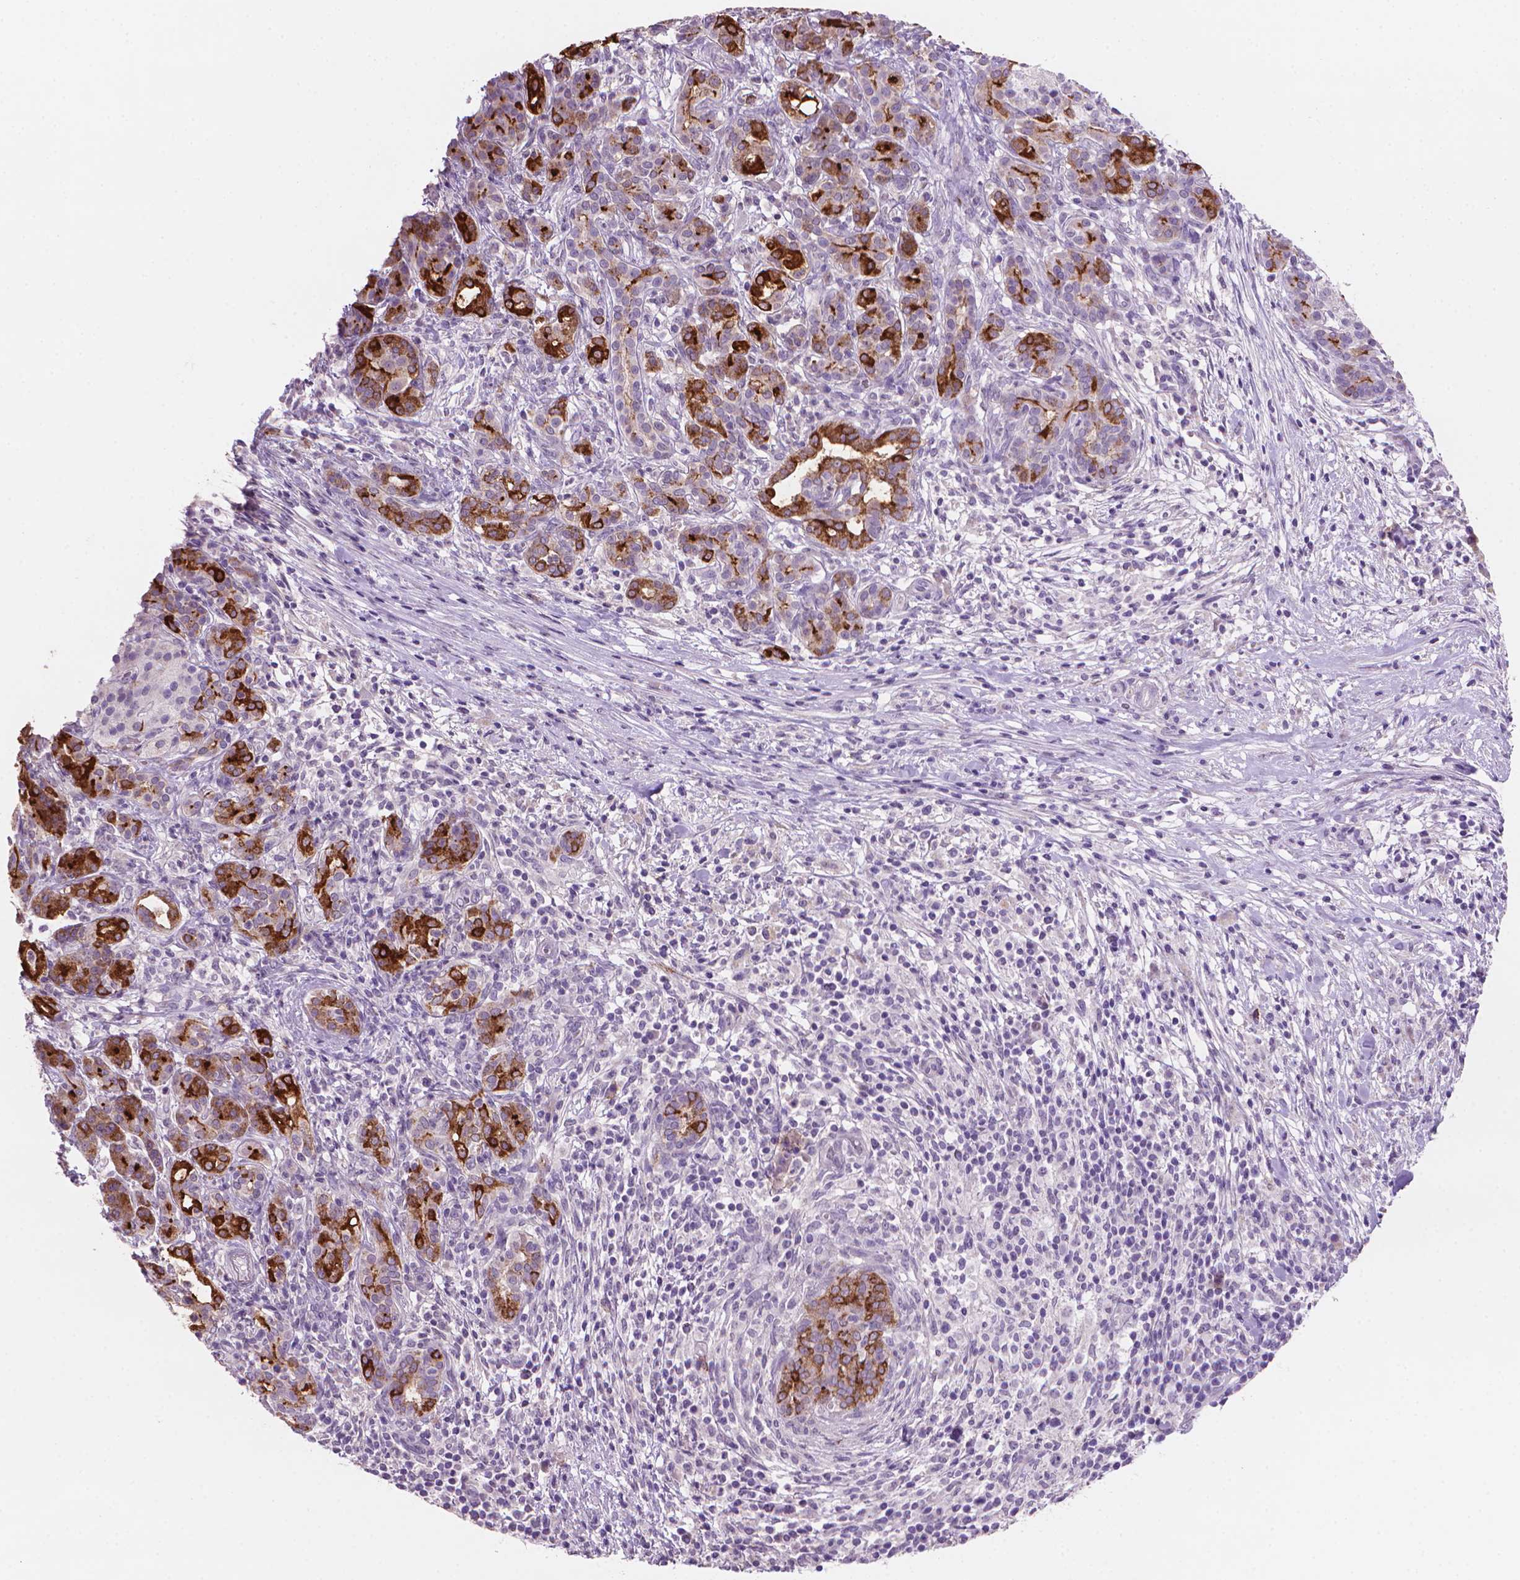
{"staining": {"intensity": "strong", "quantity": "25%-75%", "location": "cytoplasmic/membranous"}, "tissue": "pancreatic cancer", "cell_type": "Tumor cells", "image_type": "cancer", "snomed": [{"axis": "morphology", "description": "Adenocarcinoma, NOS"}, {"axis": "topography", "description": "Pancreas"}], "caption": "Tumor cells show high levels of strong cytoplasmic/membranous positivity in approximately 25%-75% of cells in pancreatic cancer (adenocarcinoma).", "gene": "MUC1", "patient": {"sex": "male", "age": 44}}